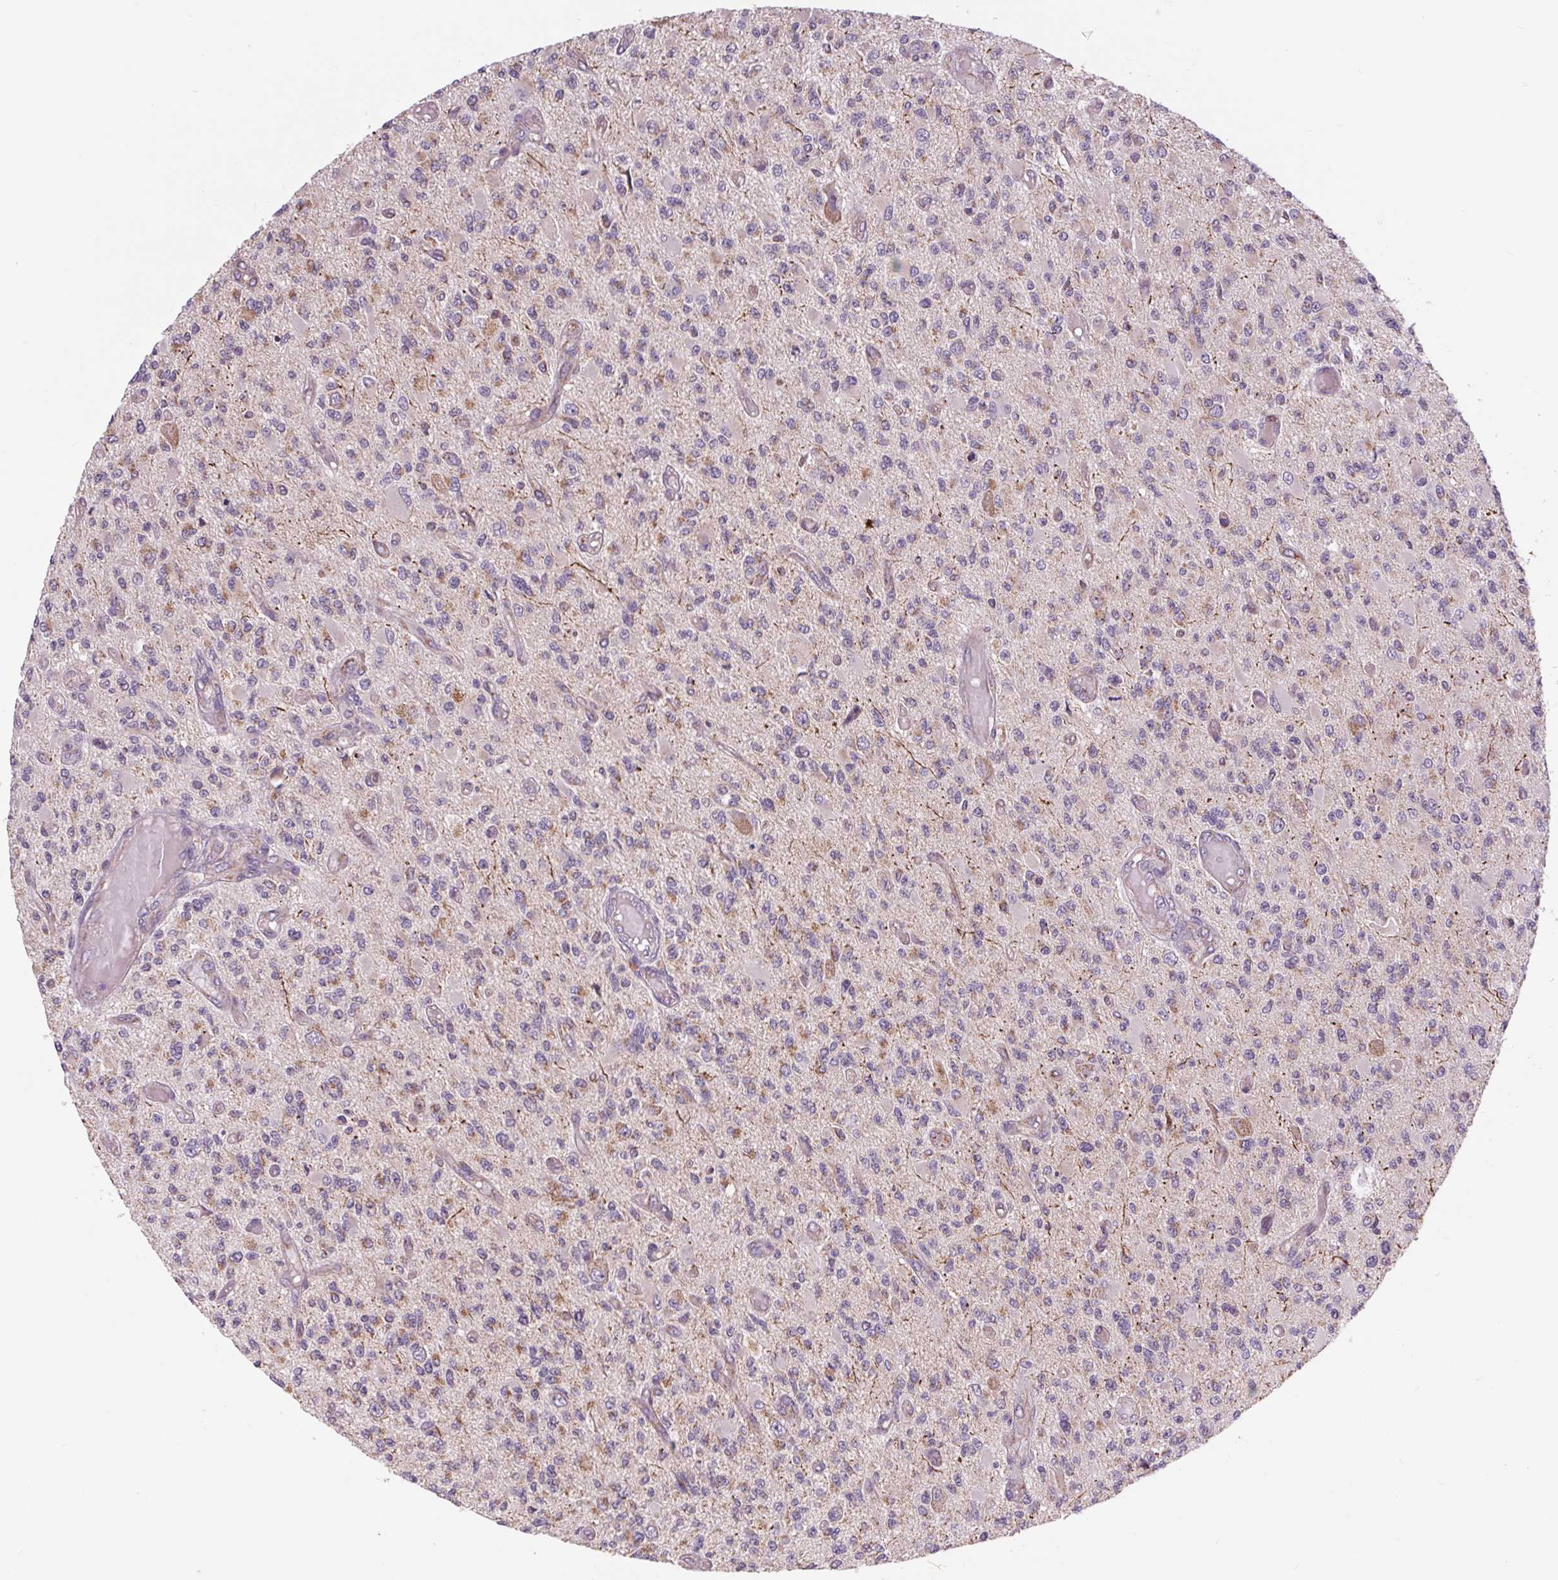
{"staining": {"intensity": "negative", "quantity": "none", "location": "none"}, "tissue": "glioma", "cell_type": "Tumor cells", "image_type": "cancer", "snomed": [{"axis": "morphology", "description": "Glioma, malignant, High grade"}, {"axis": "topography", "description": "Brain"}], "caption": "This is an immunohistochemistry micrograph of glioma. There is no expression in tumor cells.", "gene": "COX6A1", "patient": {"sex": "female", "age": 63}}